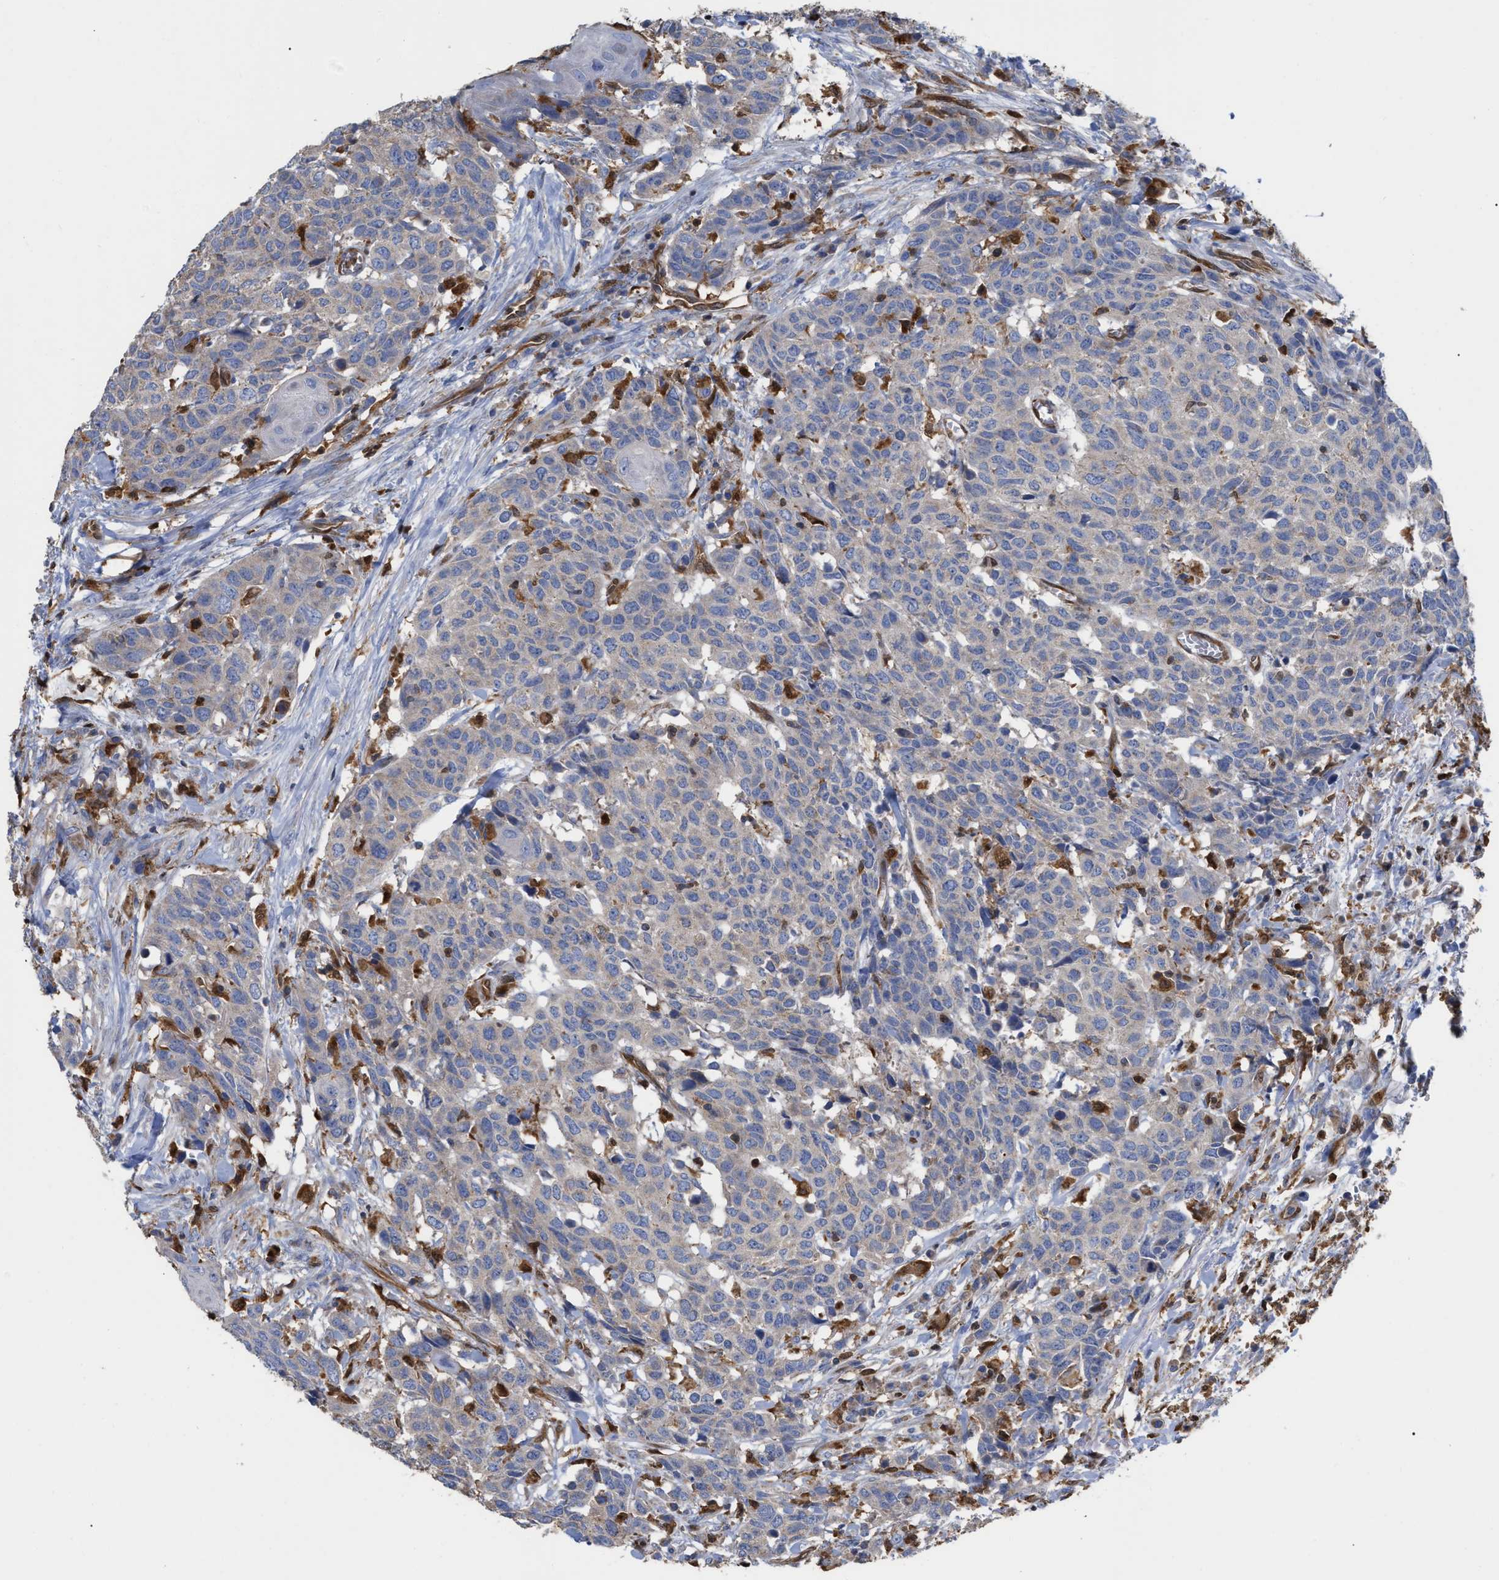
{"staining": {"intensity": "negative", "quantity": "none", "location": "none"}, "tissue": "head and neck cancer", "cell_type": "Tumor cells", "image_type": "cancer", "snomed": [{"axis": "morphology", "description": "Squamous cell carcinoma, NOS"}, {"axis": "topography", "description": "Head-Neck"}], "caption": "There is no significant staining in tumor cells of head and neck squamous cell carcinoma.", "gene": "GIMAP4", "patient": {"sex": "male", "age": 66}}